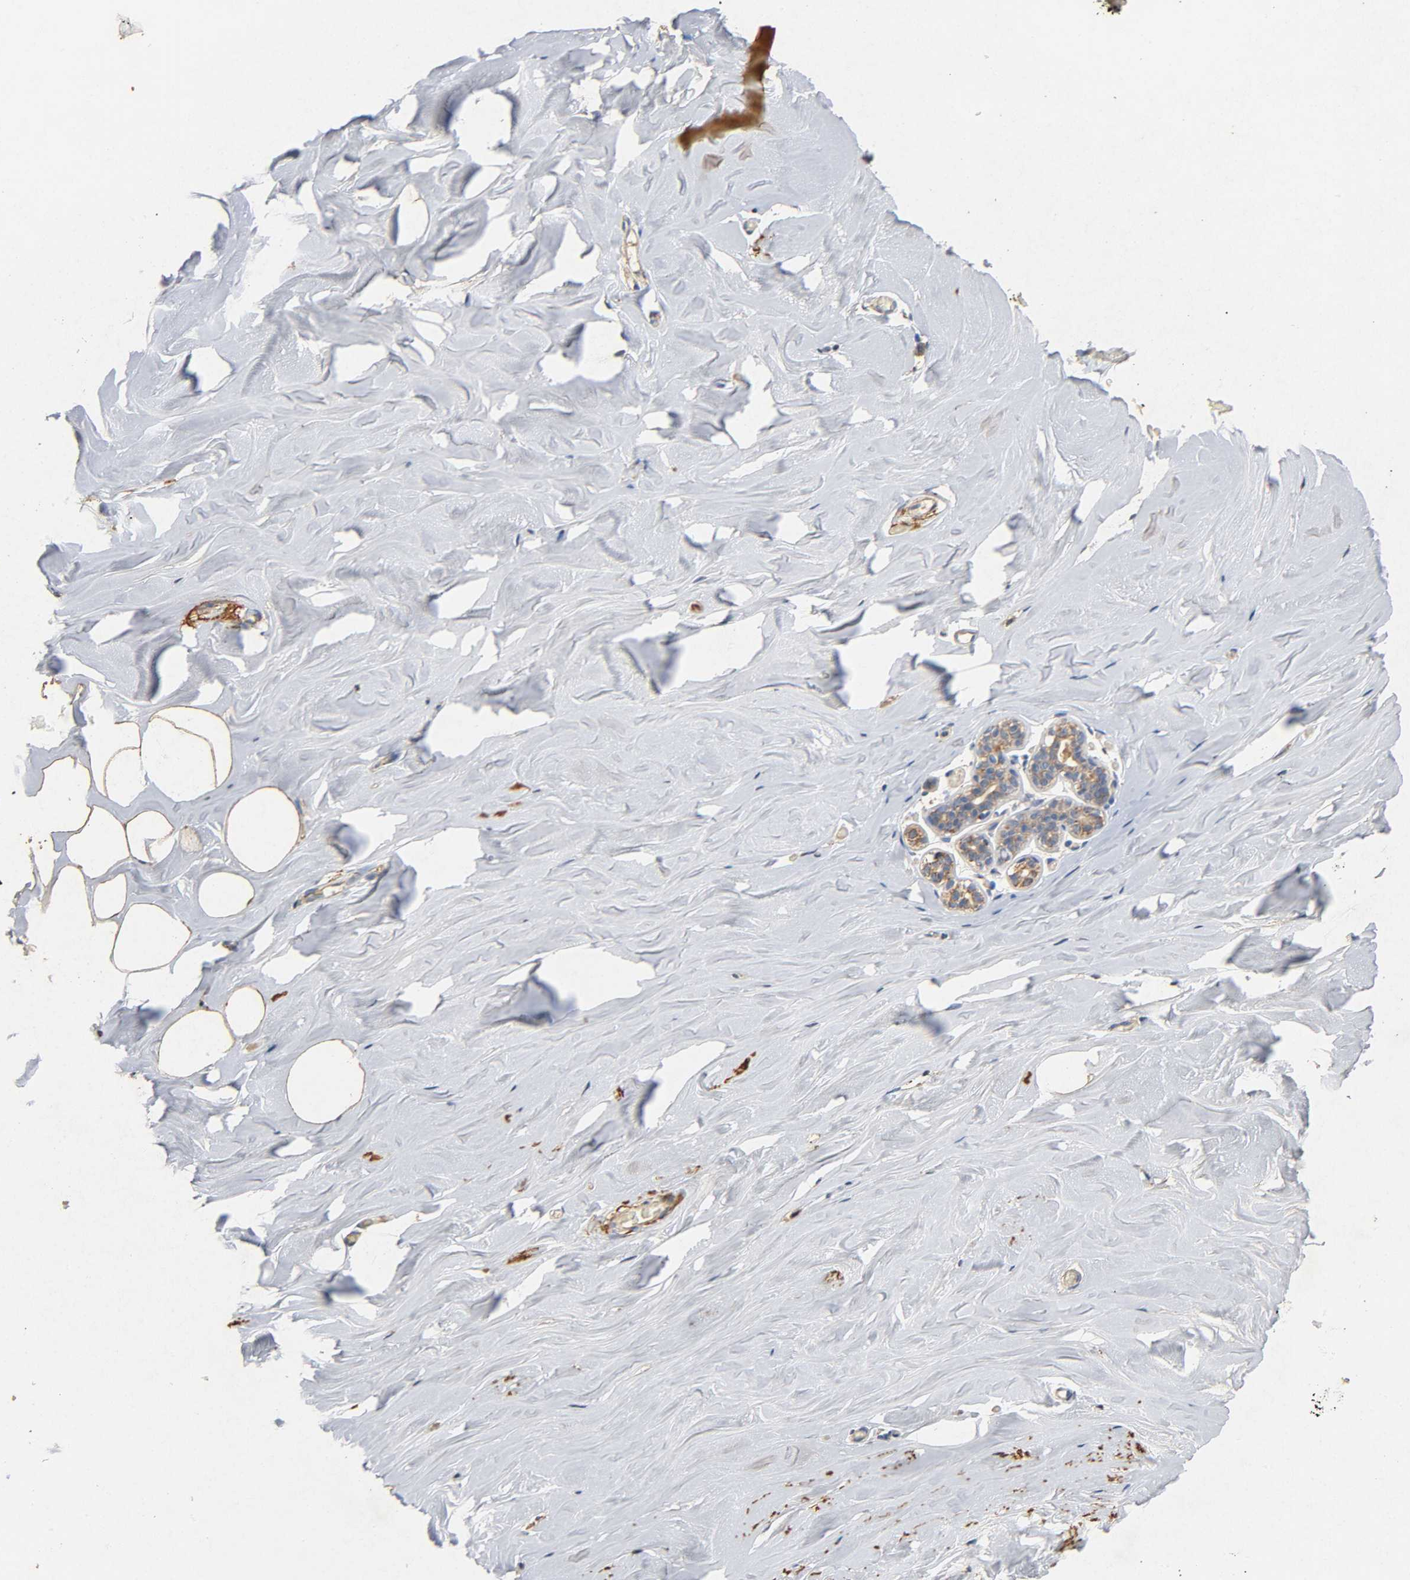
{"staining": {"intensity": "moderate", "quantity": ">75%", "location": "cytoplasmic/membranous"}, "tissue": "breast", "cell_type": "Adipocytes", "image_type": "normal", "snomed": [{"axis": "morphology", "description": "Normal tissue, NOS"}, {"axis": "topography", "description": "Breast"}], "caption": "Moderate cytoplasmic/membranous protein positivity is identified in approximately >75% of adipocytes in breast. The protein is stained brown, and the nuclei are stained in blue (DAB (3,3'-diaminobenzidine) IHC with brightfield microscopy, high magnification).", "gene": "NDUFS3", "patient": {"sex": "female", "age": 75}}